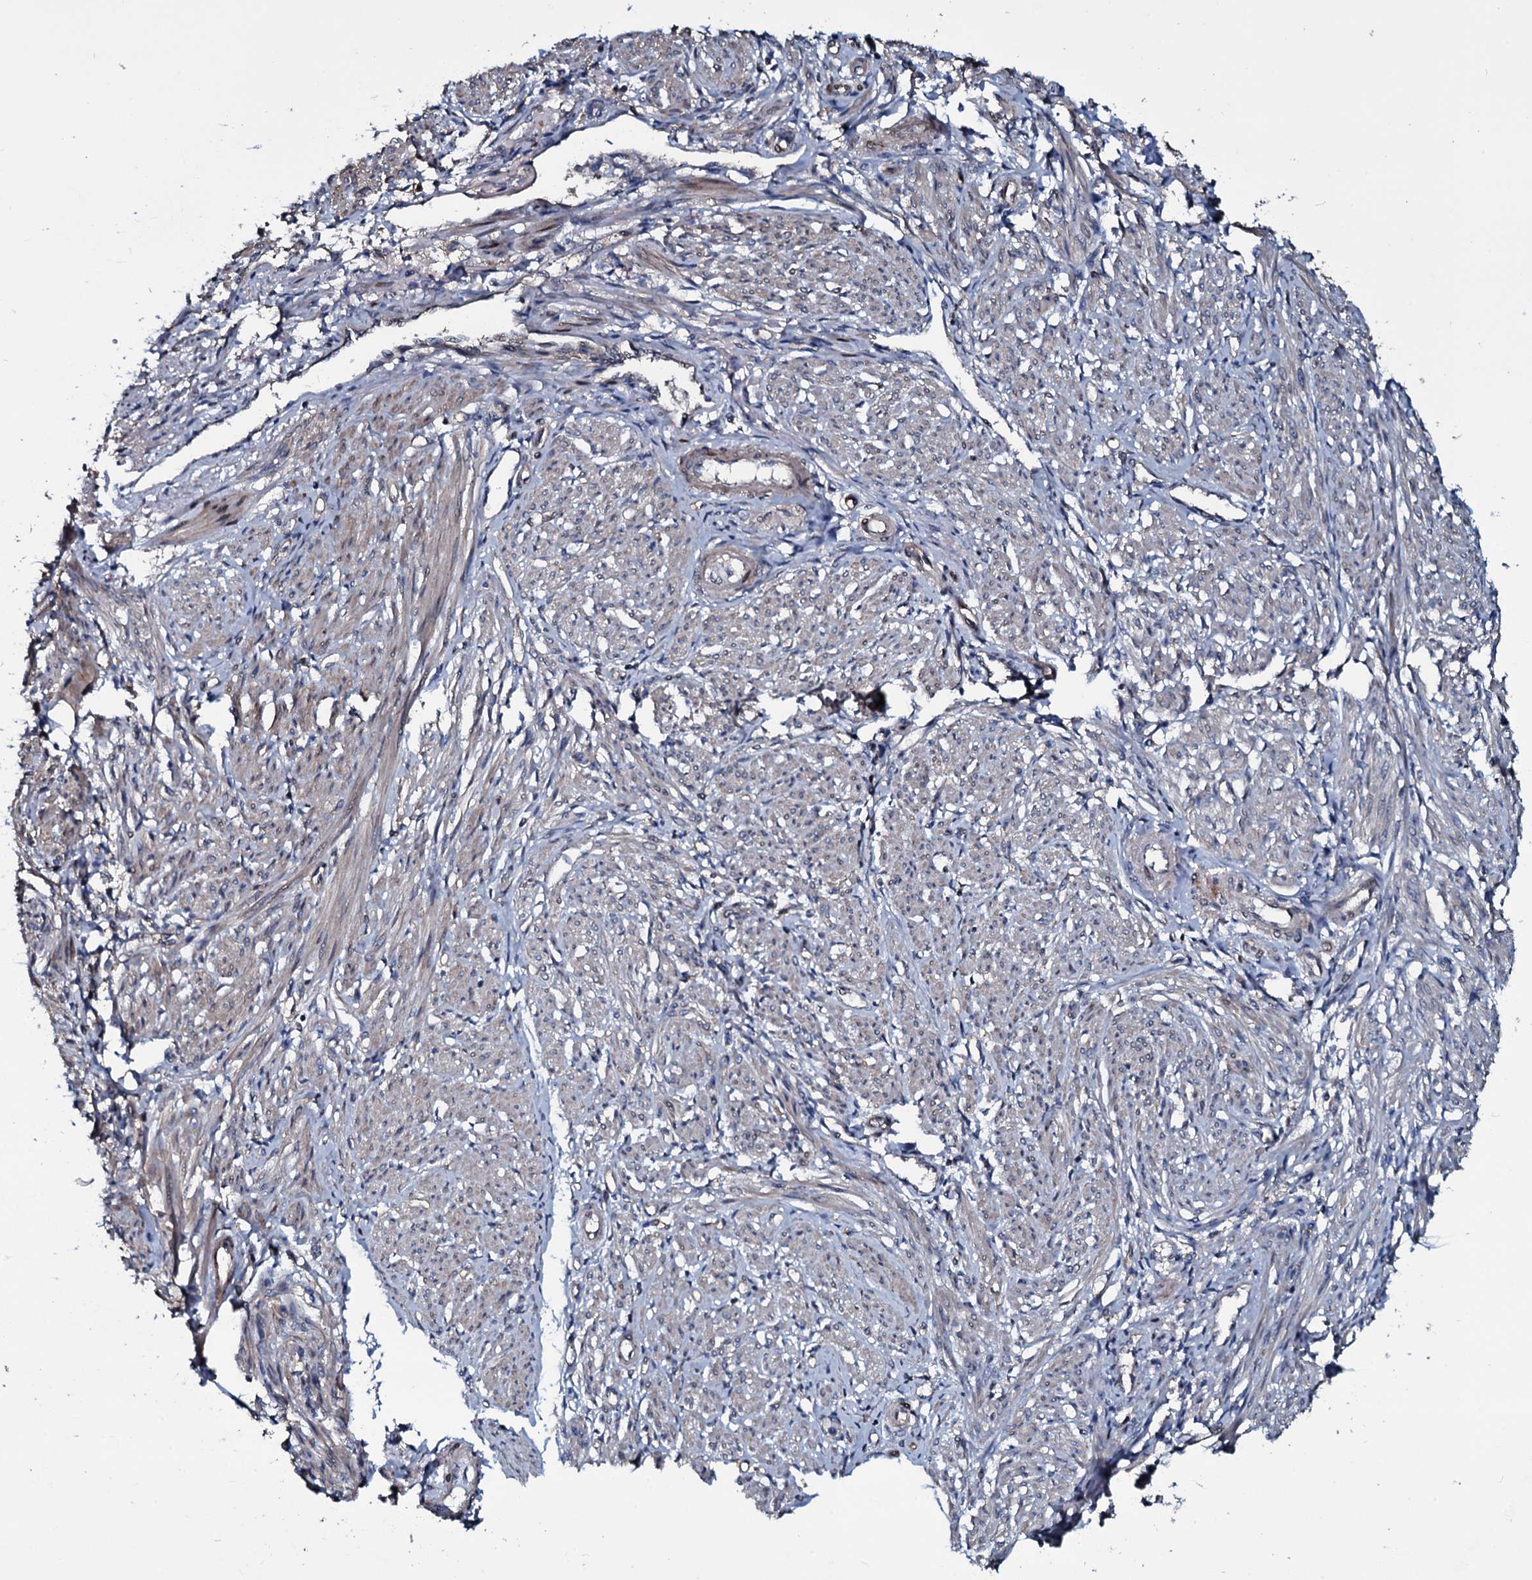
{"staining": {"intensity": "moderate", "quantity": "<25%", "location": "nuclear"}, "tissue": "smooth muscle", "cell_type": "Smooth muscle cells", "image_type": "normal", "snomed": [{"axis": "morphology", "description": "Normal tissue, NOS"}, {"axis": "topography", "description": "Smooth muscle"}], "caption": "Smooth muscle stained with a protein marker displays moderate staining in smooth muscle cells.", "gene": "LYG2", "patient": {"sex": "female", "age": 39}}